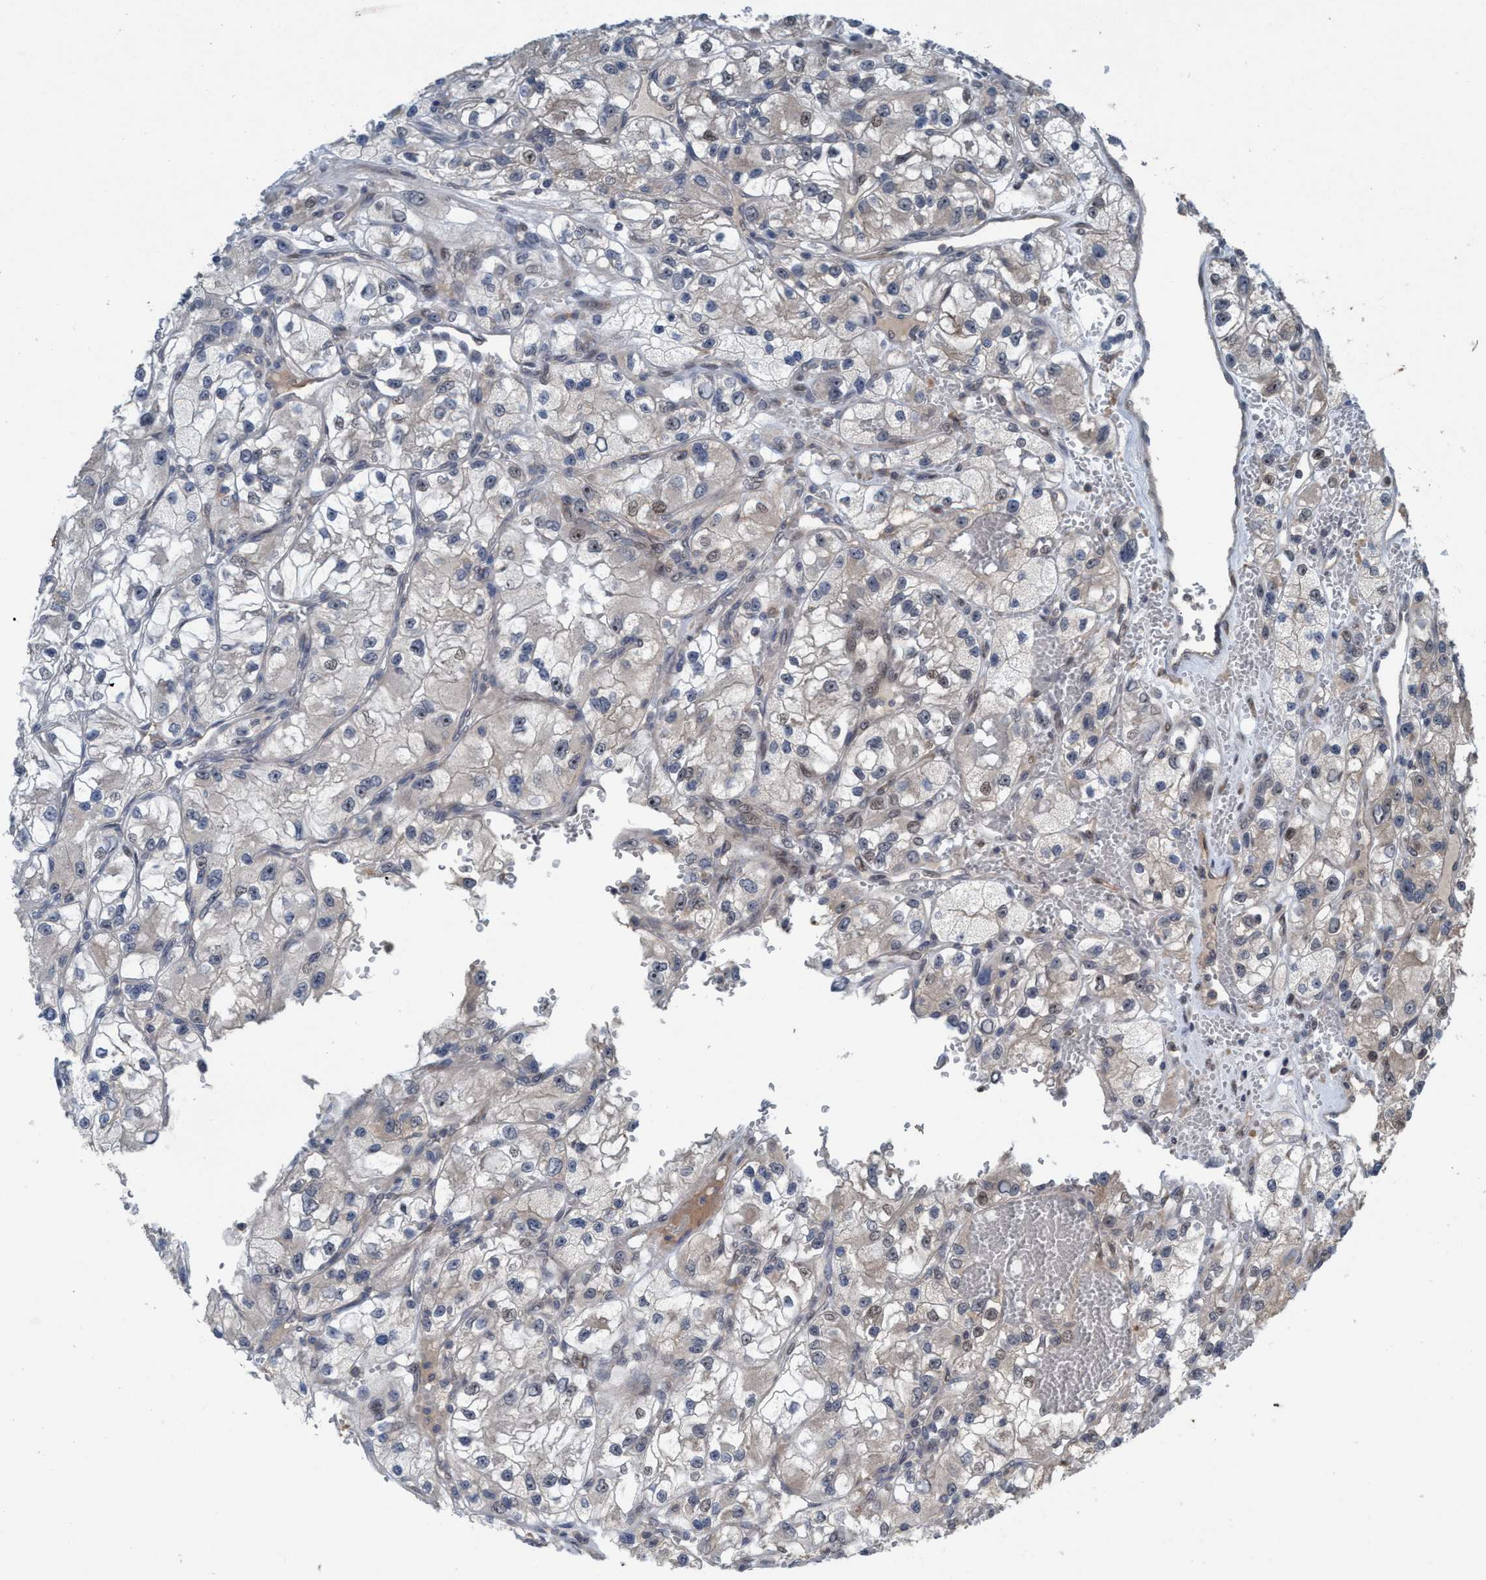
{"staining": {"intensity": "weak", "quantity": "<25%", "location": "cytoplasmic/membranous,nuclear"}, "tissue": "renal cancer", "cell_type": "Tumor cells", "image_type": "cancer", "snomed": [{"axis": "morphology", "description": "Adenocarcinoma, NOS"}, {"axis": "topography", "description": "Kidney"}], "caption": "Adenocarcinoma (renal) was stained to show a protein in brown. There is no significant staining in tumor cells. (Brightfield microscopy of DAB IHC at high magnification).", "gene": "NISCH", "patient": {"sex": "female", "age": 57}}